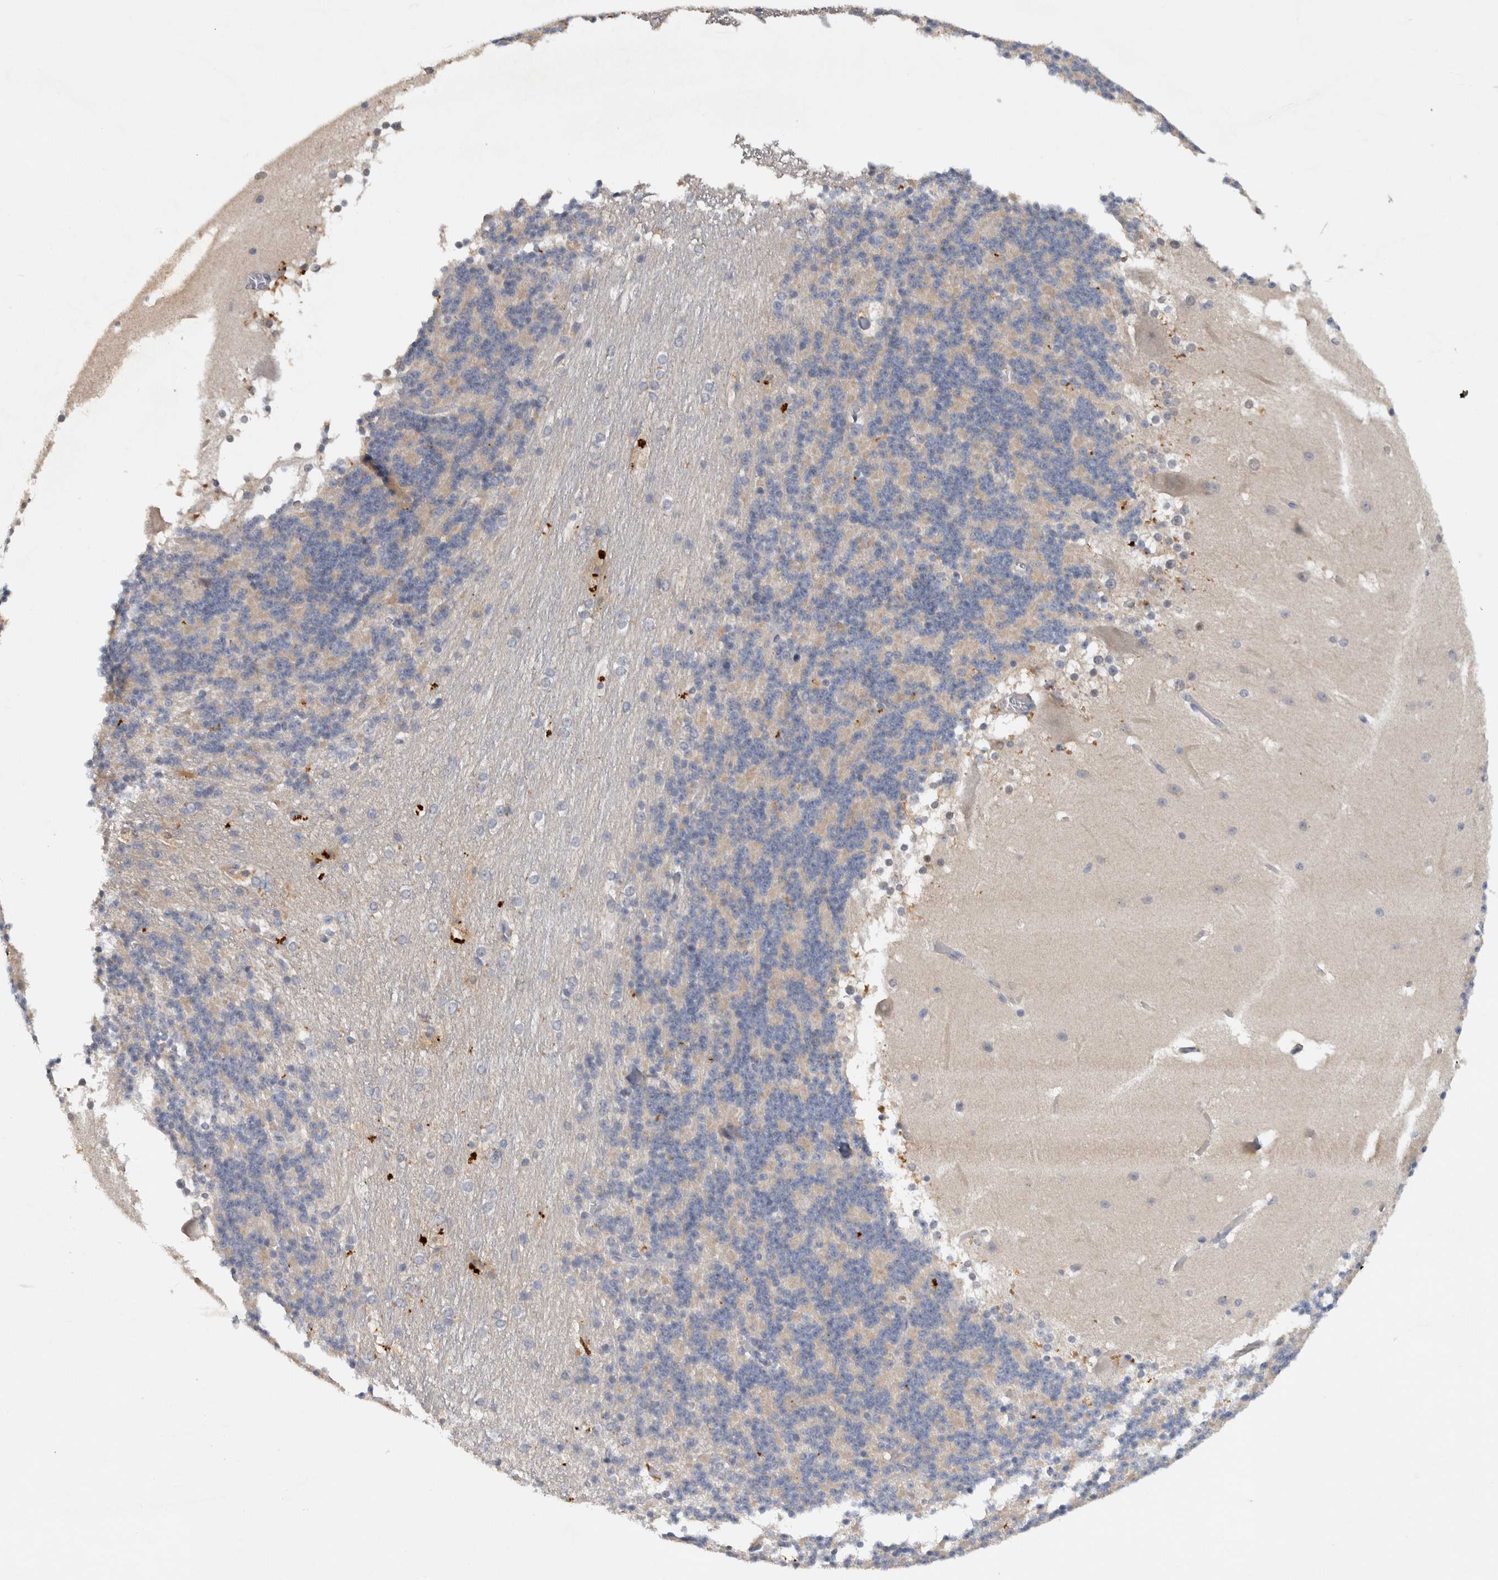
{"staining": {"intensity": "negative", "quantity": "none", "location": "none"}, "tissue": "cerebellum", "cell_type": "Cells in granular layer", "image_type": "normal", "snomed": [{"axis": "morphology", "description": "Normal tissue, NOS"}, {"axis": "topography", "description": "Cerebellum"}], "caption": "The micrograph reveals no staining of cells in granular layer in benign cerebellum. Nuclei are stained in blue.", "gene": "HEXD", "patient": {"sex": "female", "age": 19}}